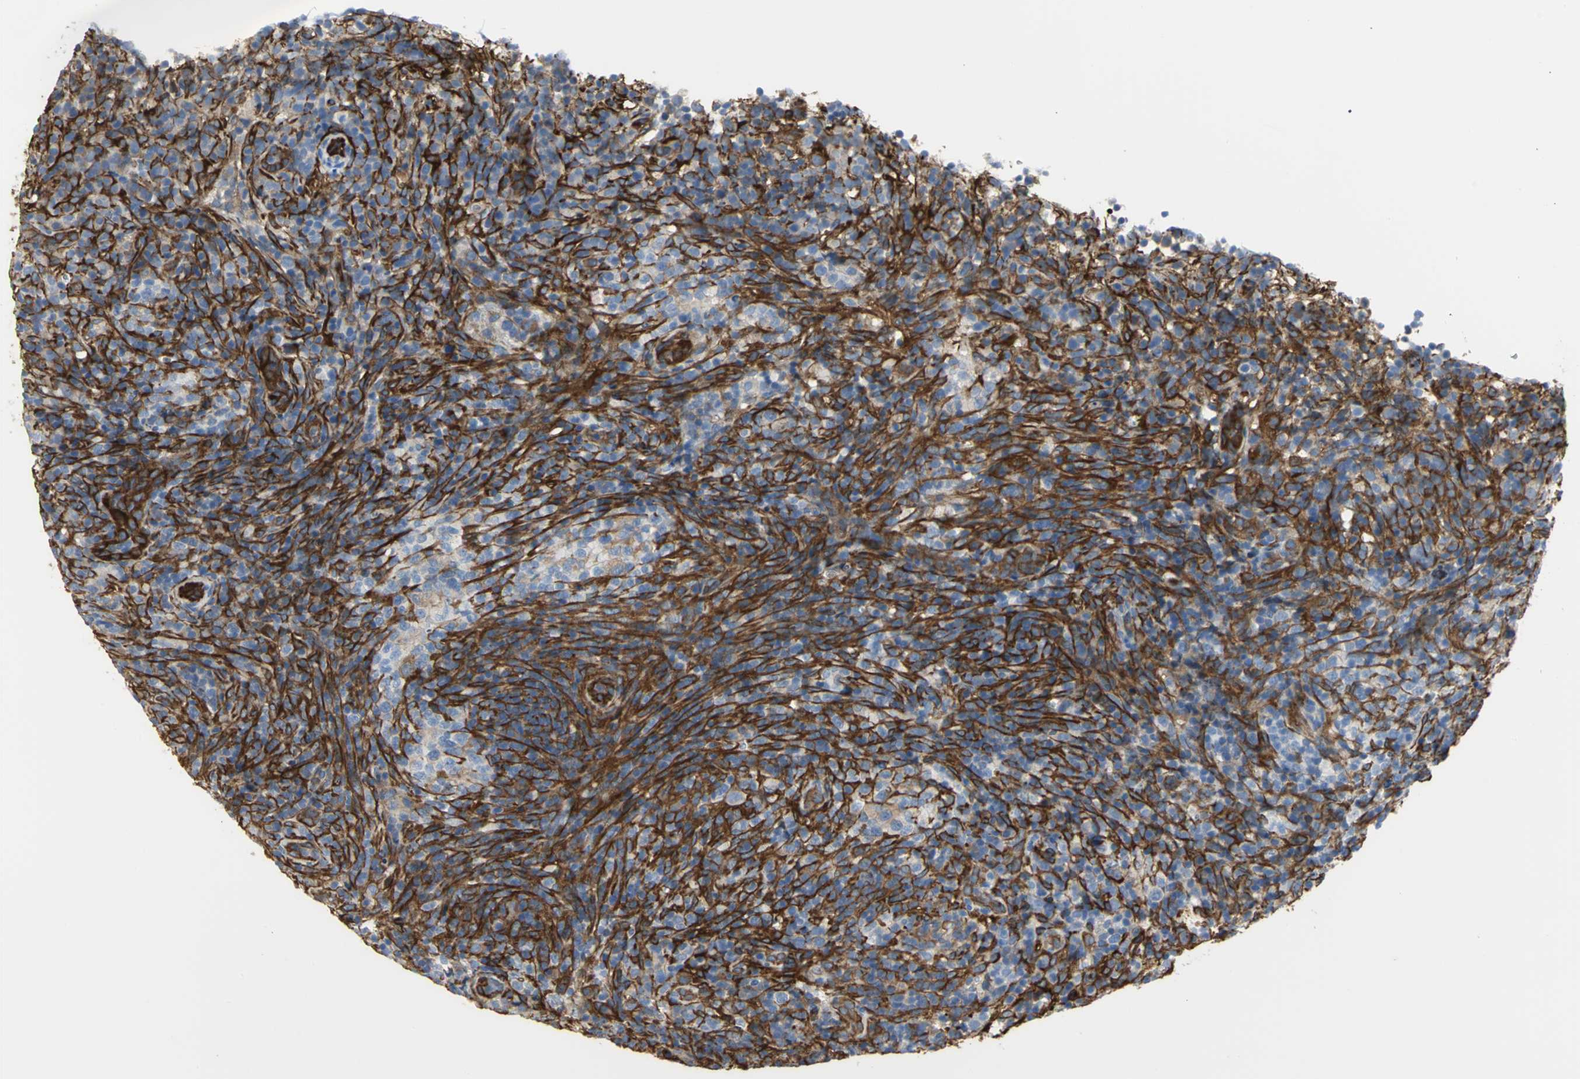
{"staining": {"intensity": "negative", "quantity": "none", "location": "none"}, "tissue": "lymphoma", "cell_type": "Tumor cells", "image_type": "cancer", "snomed": [{"axis": "morphology", "description": "Malignant lymphoma, non-Hodgkin's type, High grade"}, {"axis": "topography", "description": "Lymph node"}], "caption": "Immunohistochemical staining of malignant lymphoma, non-Hodgkin's type (high-grade) shows no significant positivity in tumor cells.", "gene": "FLNB", "patient": {"sex": "female", "age": 76}}